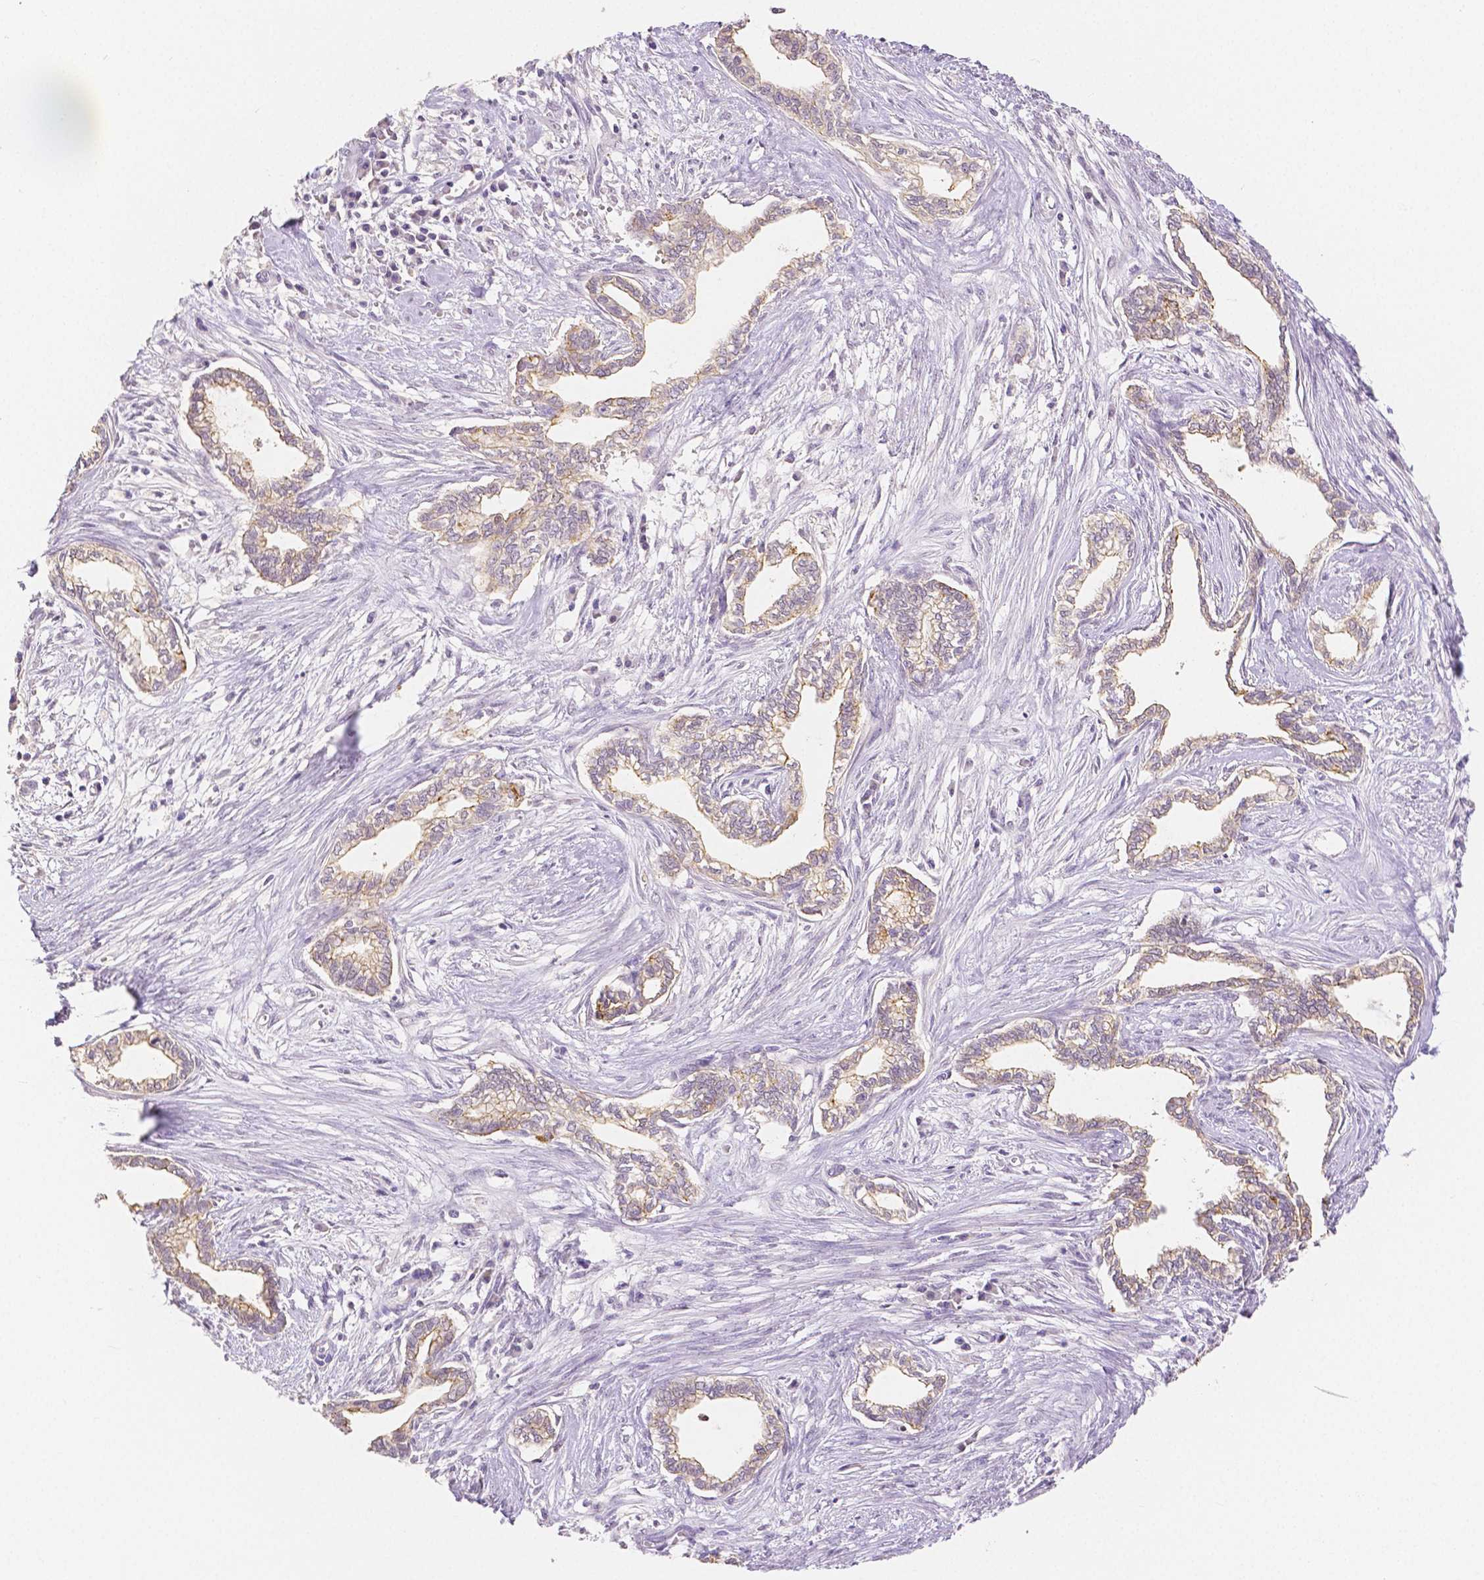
{"staining": {"intensity": "weak", "quantity": ">75%", "location": "cytoplasmic/membranous"}, "tissue": "cervical cancer", "cell_type": "Tumor cells", "image_type": "cancer", "snomed": [{"axis": "morphology", "description": "Adenocarcinoma, NOS"}, {"axis": "topography", "description": "Cervix"}], "caption": "DAB immunohistochemical staining of cervical cancer shows weak cytoplasmic/membranous protein positivity in about >75% of tumor cells.", "gene": "OCLN", "patient": {"sex": "female", "age": 62}}